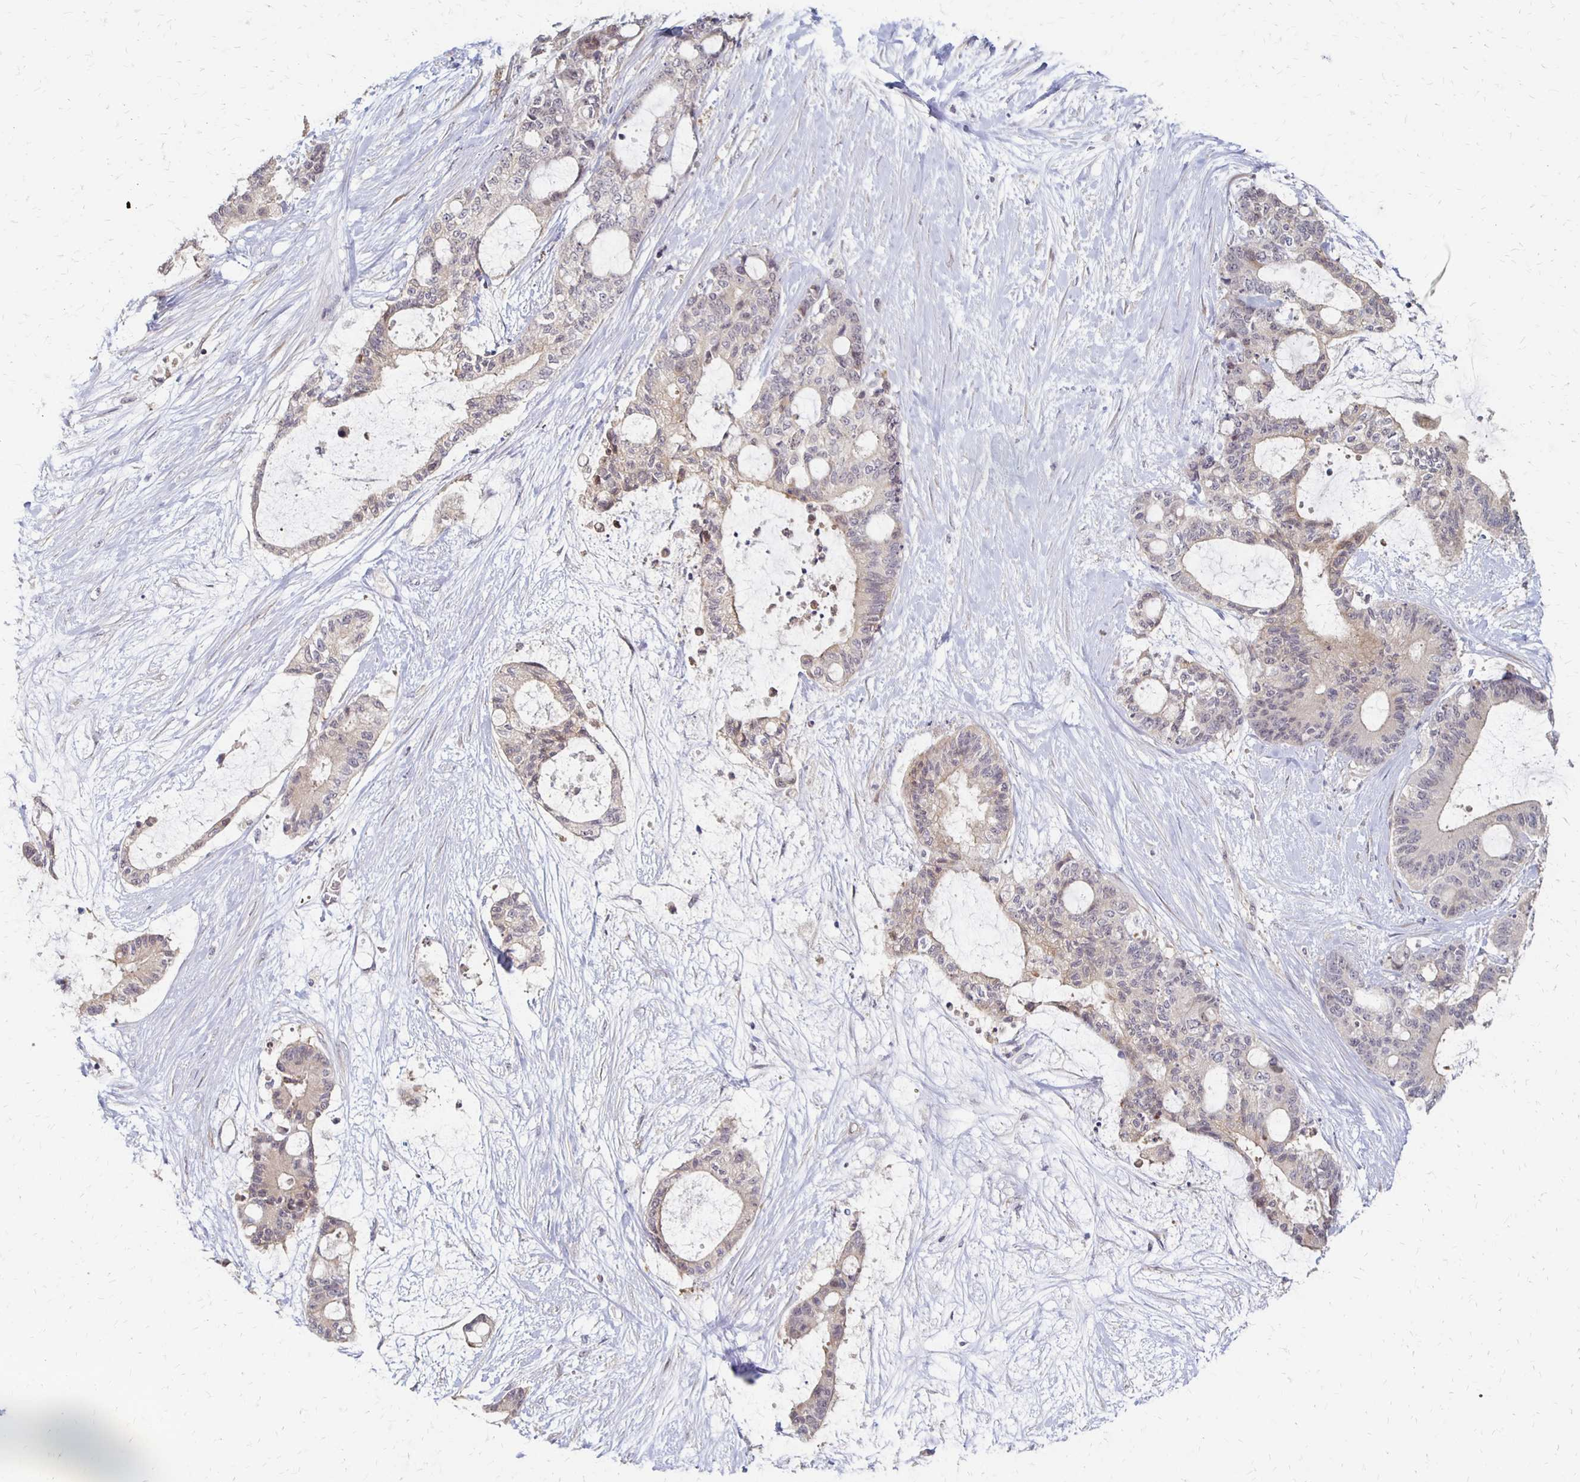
{"staining": {"intensity": "weak", "quantity": "<25%", "location": "cytoplasmic/membranous"}, "tissue": "liver cancer", "cell_type": "Tumor cells", "image_type": "cancer", "snomed": [{"axis": "morphology", "description": "Normal tissue, NOS"}, {"axis": "morphology", "description": "Cholangiocarcinoma"}, {"axis": "topography", "description": "Liver"}, {"axis": "topography", "description": "Peripheral nerve tissue"}], "caption": "The IHC micrograph has no significant positivity in tumor cells of liver cancer (cholangiocarcinoma) tissue. (DAB immunohistochemistry (IHC) visualized using brightfield microscopy, high magnification).", "gene": "PRKCB", "patient": {"sex": "female", "age": 73}}